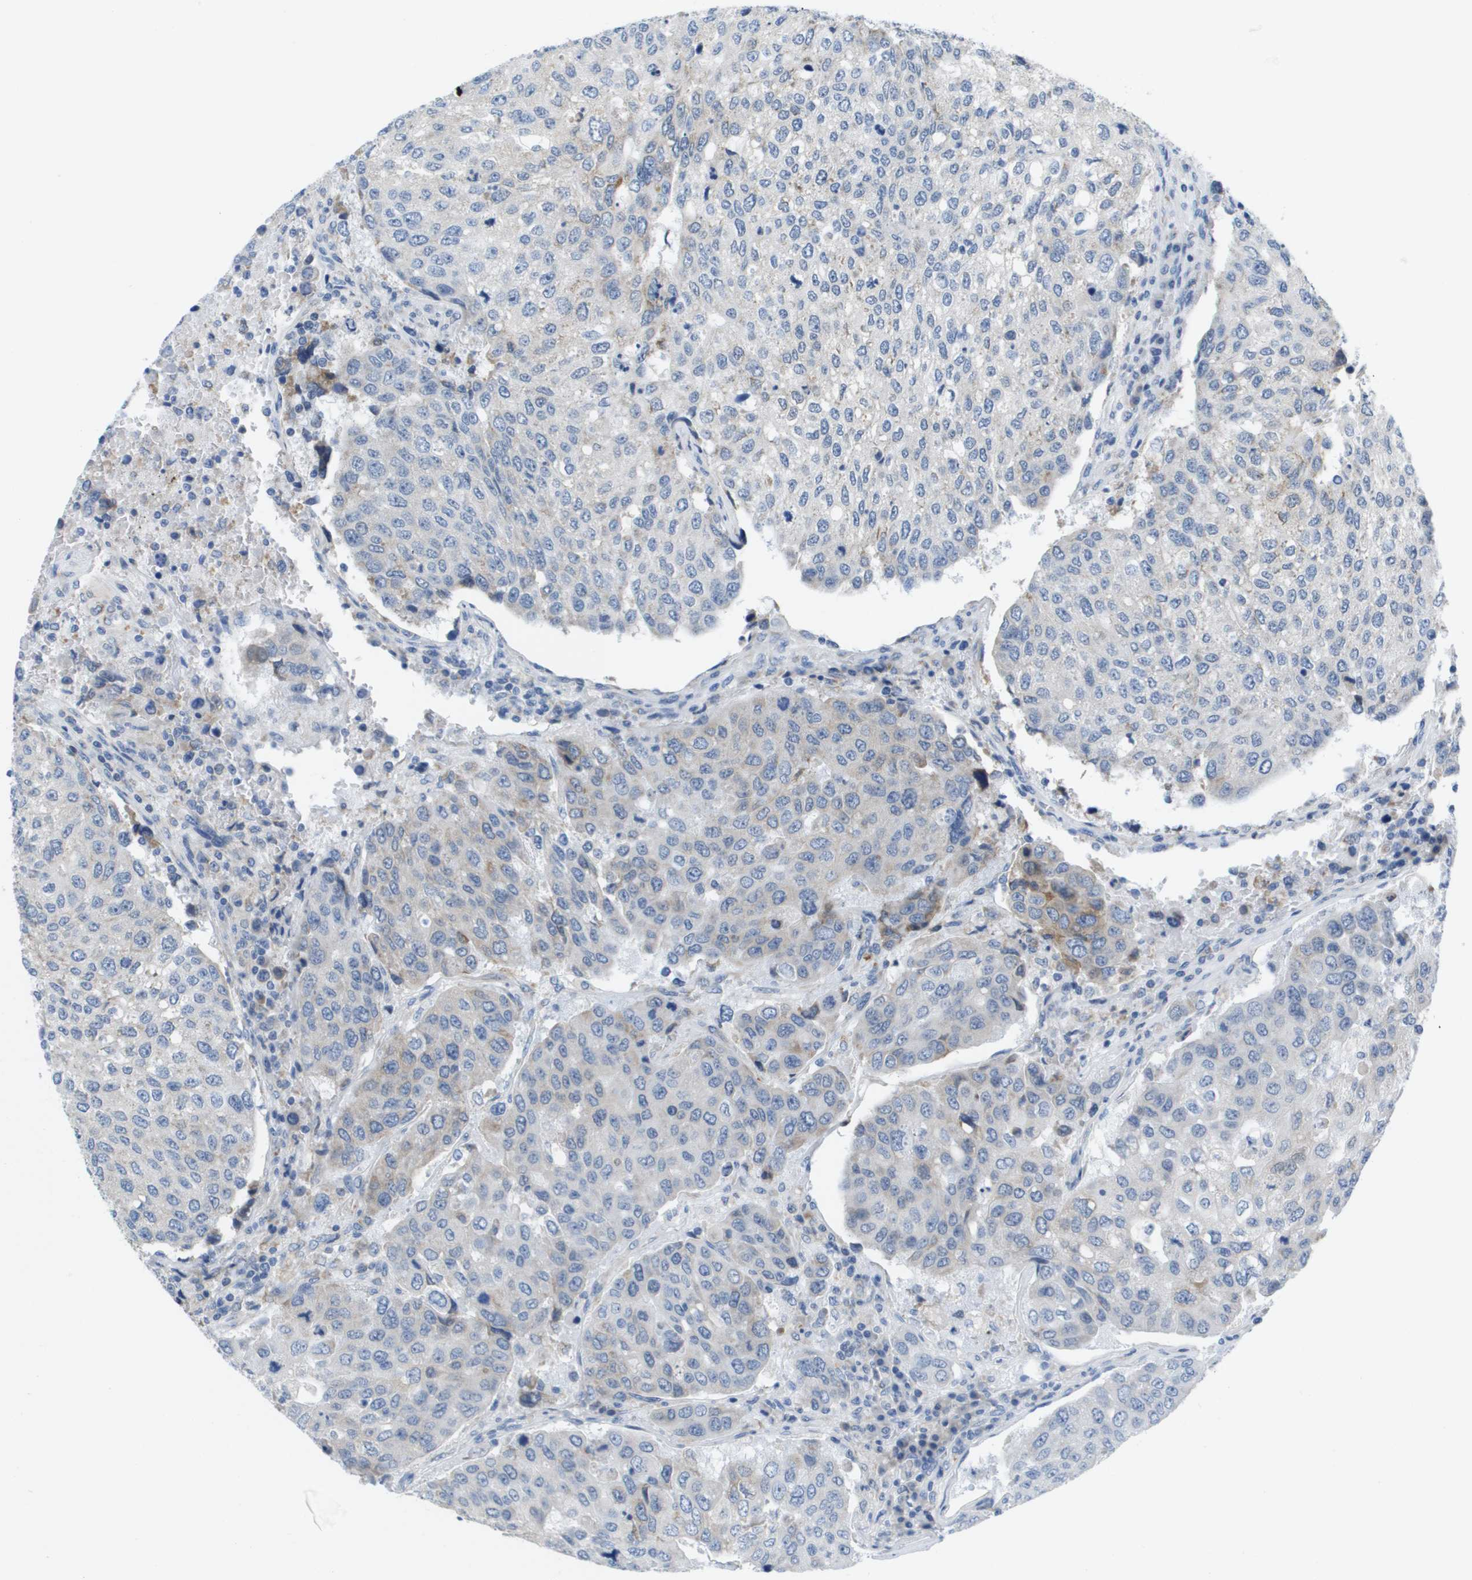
{"staining": {"intensity": "weak", "quantity": "<25%", "location": "cytoplasmic/membranous"}, "tissue": "urothelial cancer", "cell_type": "Tumor cells", "image_type": "cancer", "snomed": [{"axis": "morphology", "description": "Urothelial carcinoma, High grade"}, {"axis": "topography", "description": "Lymph node"}, {"axis": "topography", "description": "Urinary bladder"}], "caption": "This is a histopathology image of immunohistochemistry (IHC) staining of urothelial cancer, which shows no expression in tumor cells. (DAB (3,3'-diaminobenzidine) immunohistochemistry visualized using brightfield microscopy, high magnification).", "gene": "PTDSS1", "patient": {"sex": "male", "age": 51}}